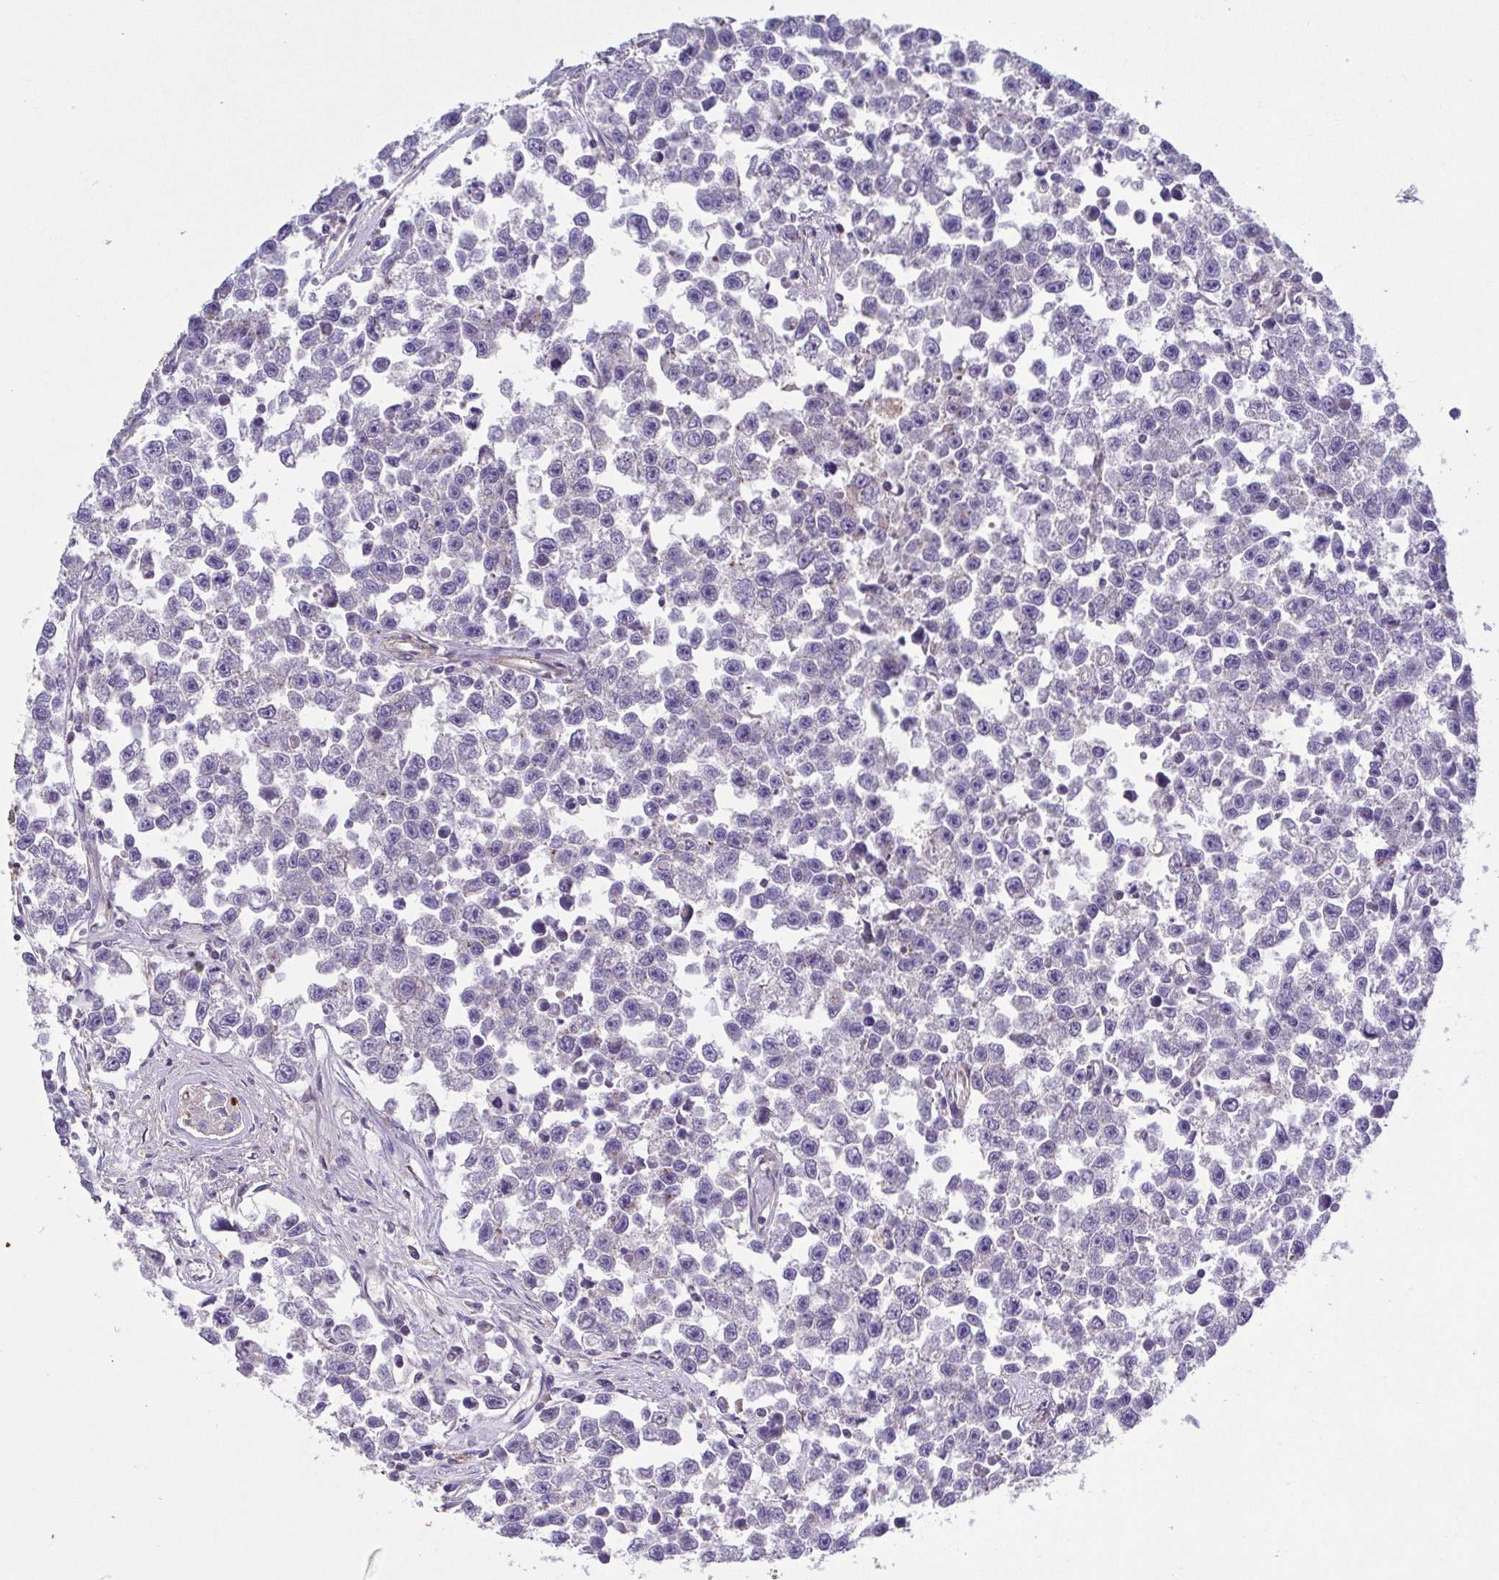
{"staining": {"intensity": "negative", "quantity": "none", "location": "none"}, "tissue": "testis cancer", "cell_type": "Tumor cells", "image_type": "cancer", "snomed": [{"axis": "morphology", "description": "Seminoma, NOS"}, {"axis": "topography", "description": "Testis"}], "caption": "The histopathology image shows no staining of tumor cells in testis cancer (seminoma).", "gene": "IDE", "patient": {"sex": "male", "age": 26}}